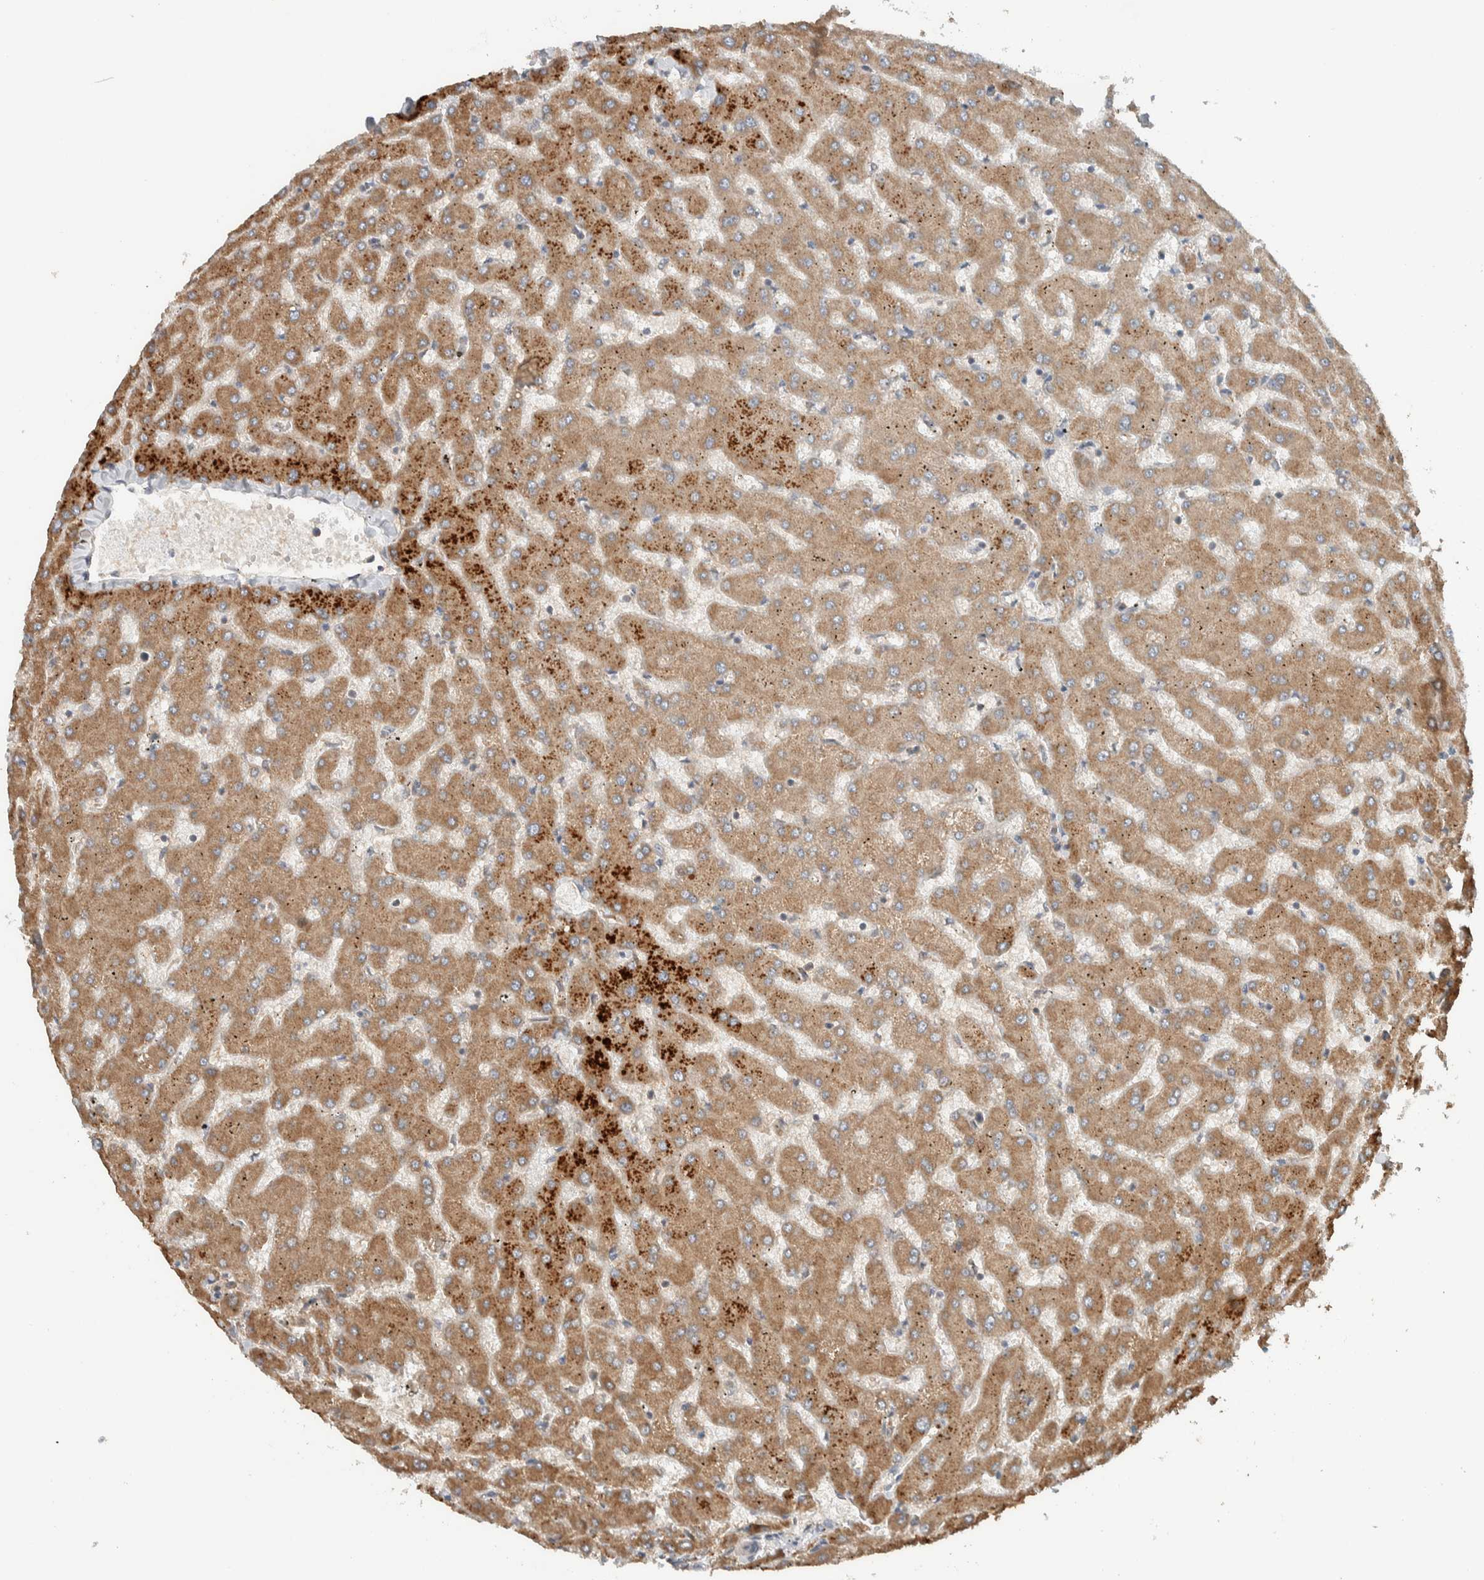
{"staining": {"intensity": "weak", "quantity": ">75%", "location": "cytoplasmic/membranous"}, "tissue": "liver", "cell_type": "Cholangiocytes", "image_type": "normal", "snomed": [{"axis": "morphology", "description": "Normal tissue, NOS"}, {"axis": "topography", "description": "Liver"}], "caption": "Liver stained with DAB (3,3'-diaminobenzidine) IHC exhibits low levels of weak cytoplasmic/membranous staining in about >75% of cholangiocytes.", "gene": "ARMC7", "patient": {"sex": "female", "age": 63}}